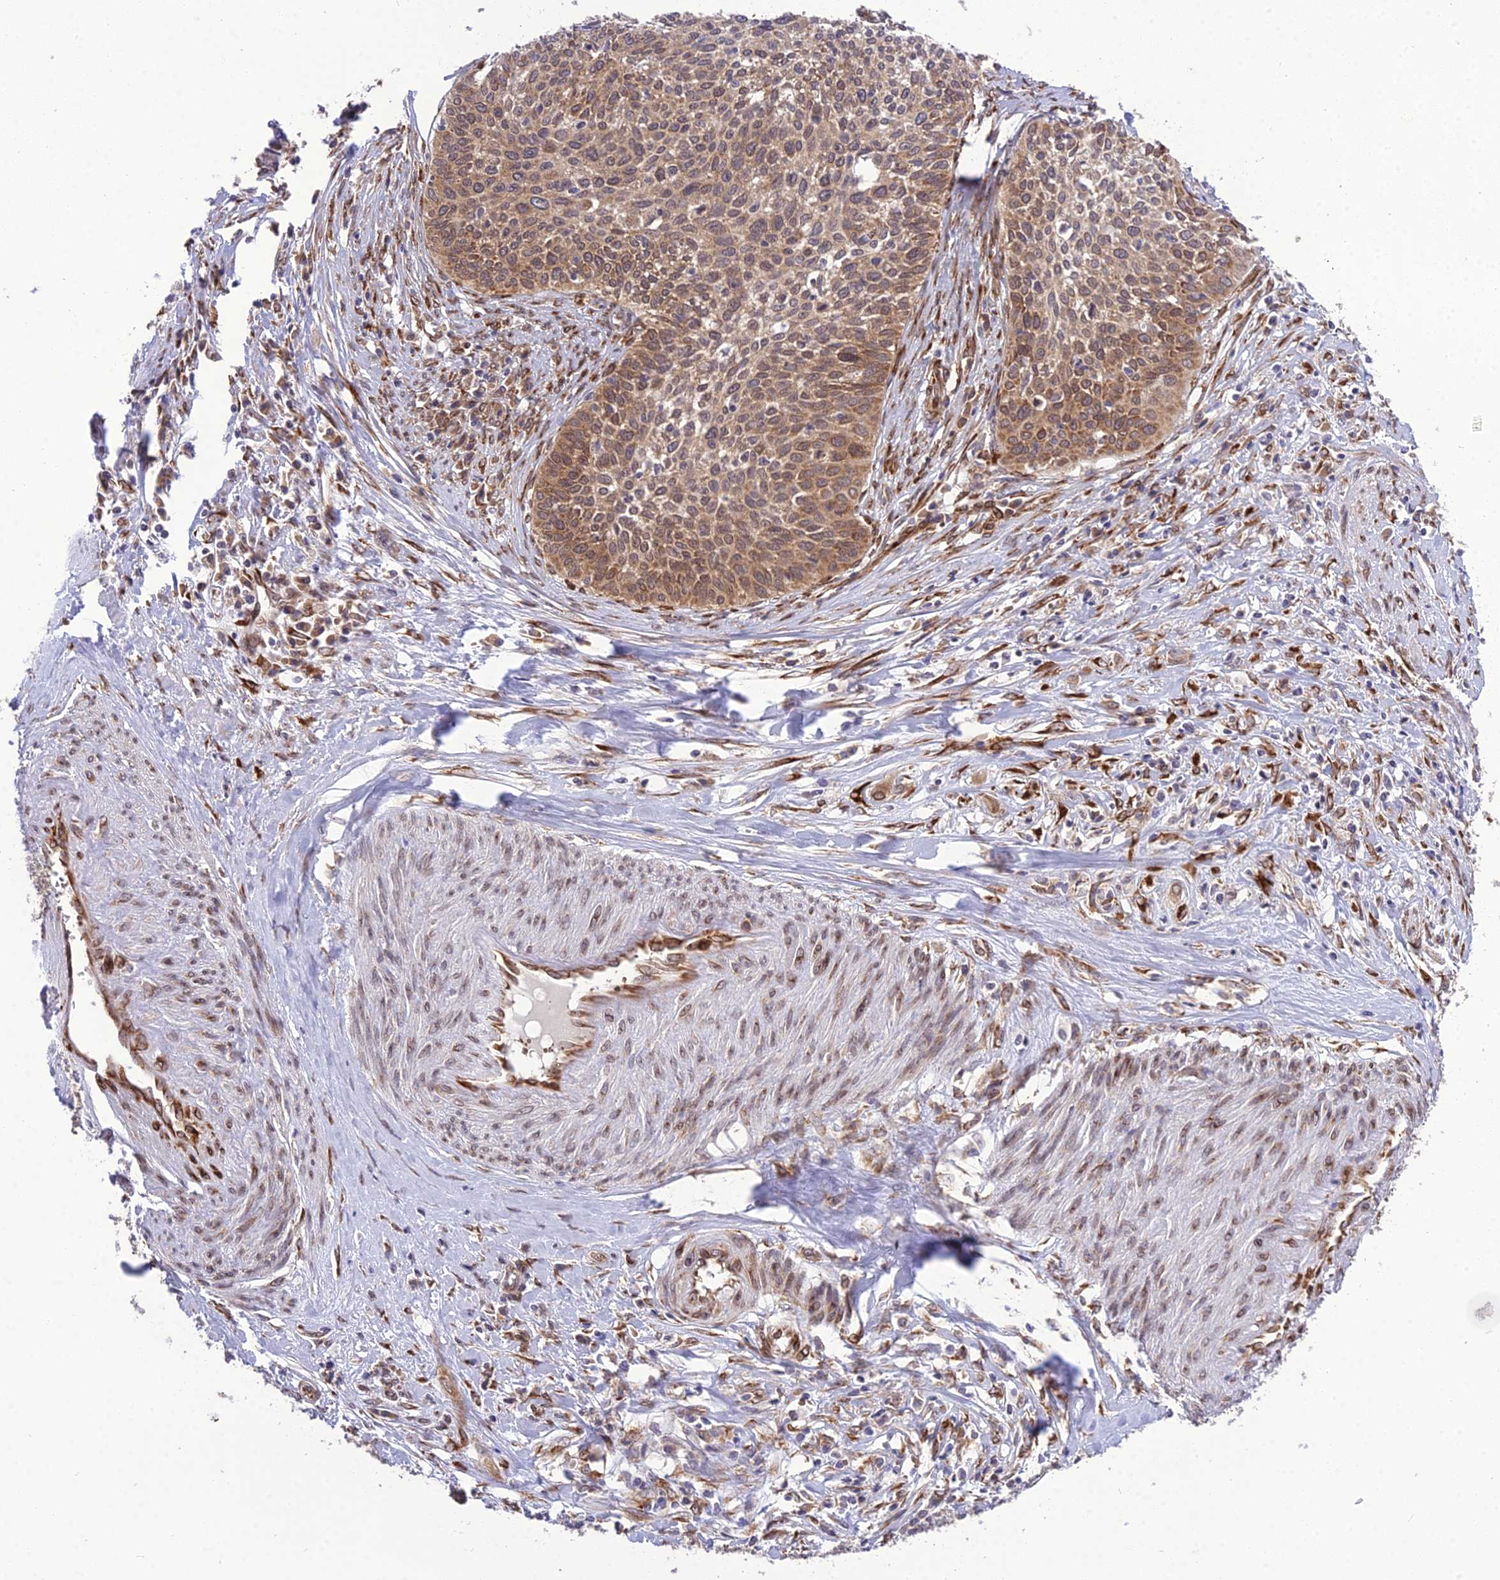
{"staining": {"intensity": "strong", "quantity": ">75%", "location": "cytoplasmic/membranous"}, "tissue": "cervical cancer", "cell_type": "Tumor cells", "image_type": "cancer", "snomed": [{"axis": "morphology", "description": "Squamous cell carcinoma, NOS"}, {"axis": "topography", "description": "Cervix"}], "caption": "Immunohistochemical staining of human cervical cancer (squamous cell carcinoma) exhibits high levels of strong cytoplasmic/membranous staining in about >75% of tumor cells.", "gene": "DHCR7", "patient": {"sex": "female", "age": 34}}